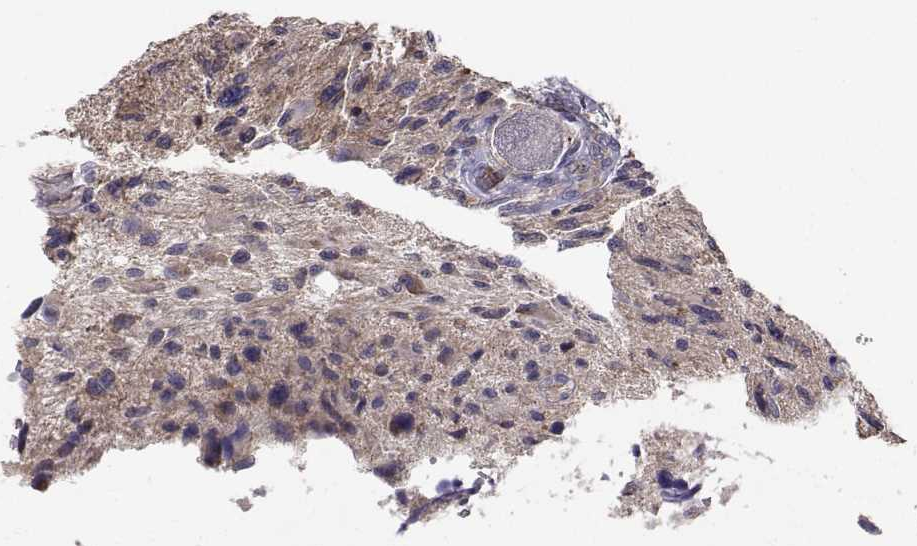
{"staining": {"intensity": "negative", "quantity": "none", "location": "none"}, "tissue": "glioma", "cell_type": "Tumor cells", "image_type": "cancer", "snomed": [{"axis": "morphology", "description": "Glioma, malignant, NOS"}, {"axis": "morphology", "description": "Glioma, malignant, High grade"}, {"axis": "topography", "description": "Brain"}], "caption": "High power microscopy image of an IHC photomicrograph of glioma, revealing no significant expression in tumor cells. (Immunohistochemistry (ihc), brightfield microscopy, high magnification).", "gene": "NCAM2", "patient": {"sex": "female", "age": 71}}